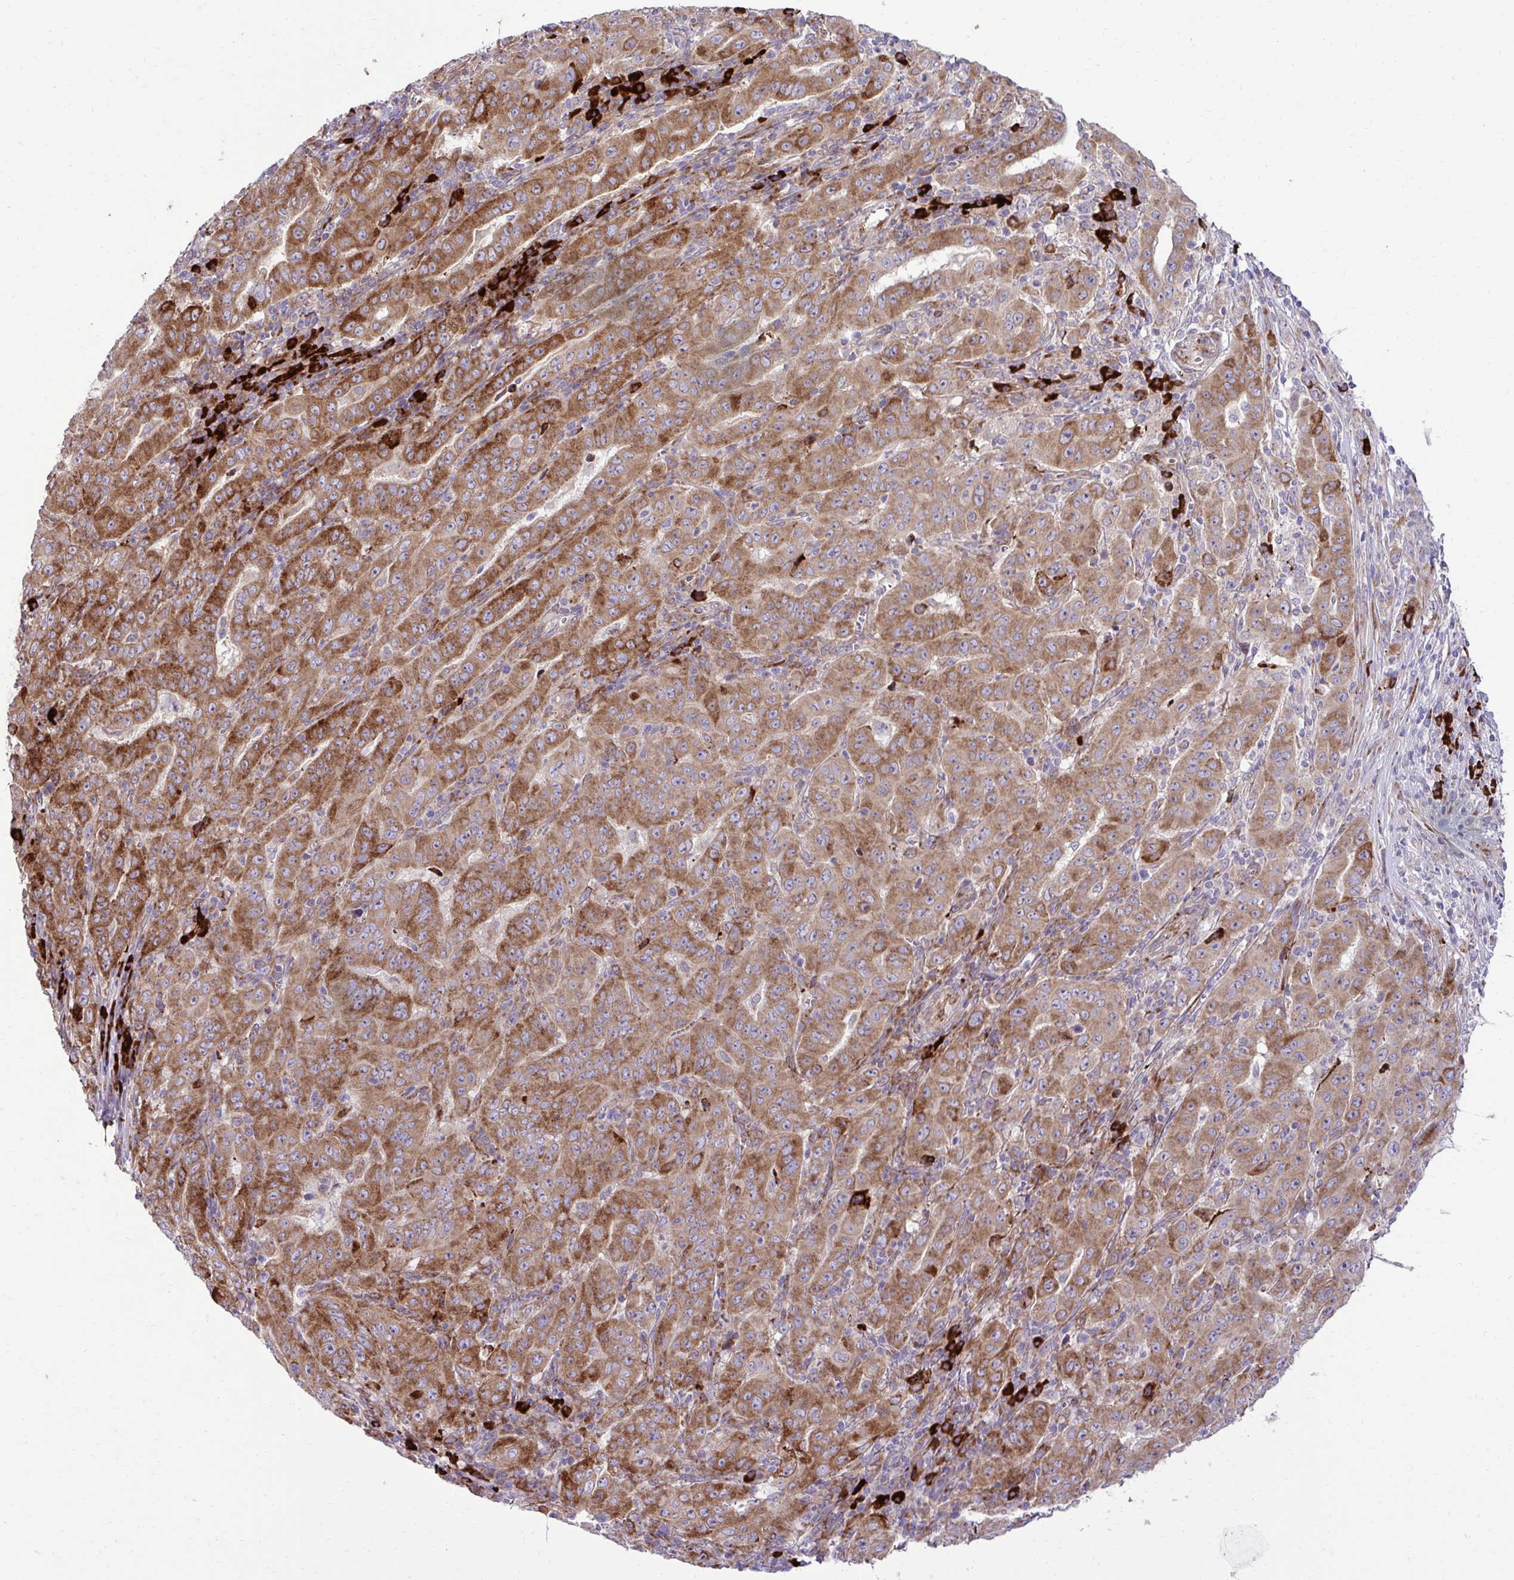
{"staining": {"intensity": "strong", "quantity": ">75%", "location": "cytoplasmic/membranous"}, "tissue": "pancreatic cancer", "cell_type": "Tumor cells", "image_type": "cancer", "snomed": [{"axis": "morphology", "description": "Adenocarcinoma, NOS"}, {"axis": "topography", "description": "Pancreas"}], "caption": "High-magnification brightfield microscopy of pancreatic cancer (adenocarcinoma) stained with DAB (brown) and counterstained with hematoxylin (blue). tumor cells exhibit strong cytoplasmic/membranous expression is seen in about>75% of cells. Using DAB (brown) and hematoxylin (blue) stains, captured at high magnification using brightfield microscopy.", "gene": "LIMS1", "patient": {"sex": "male", "age": 63}}